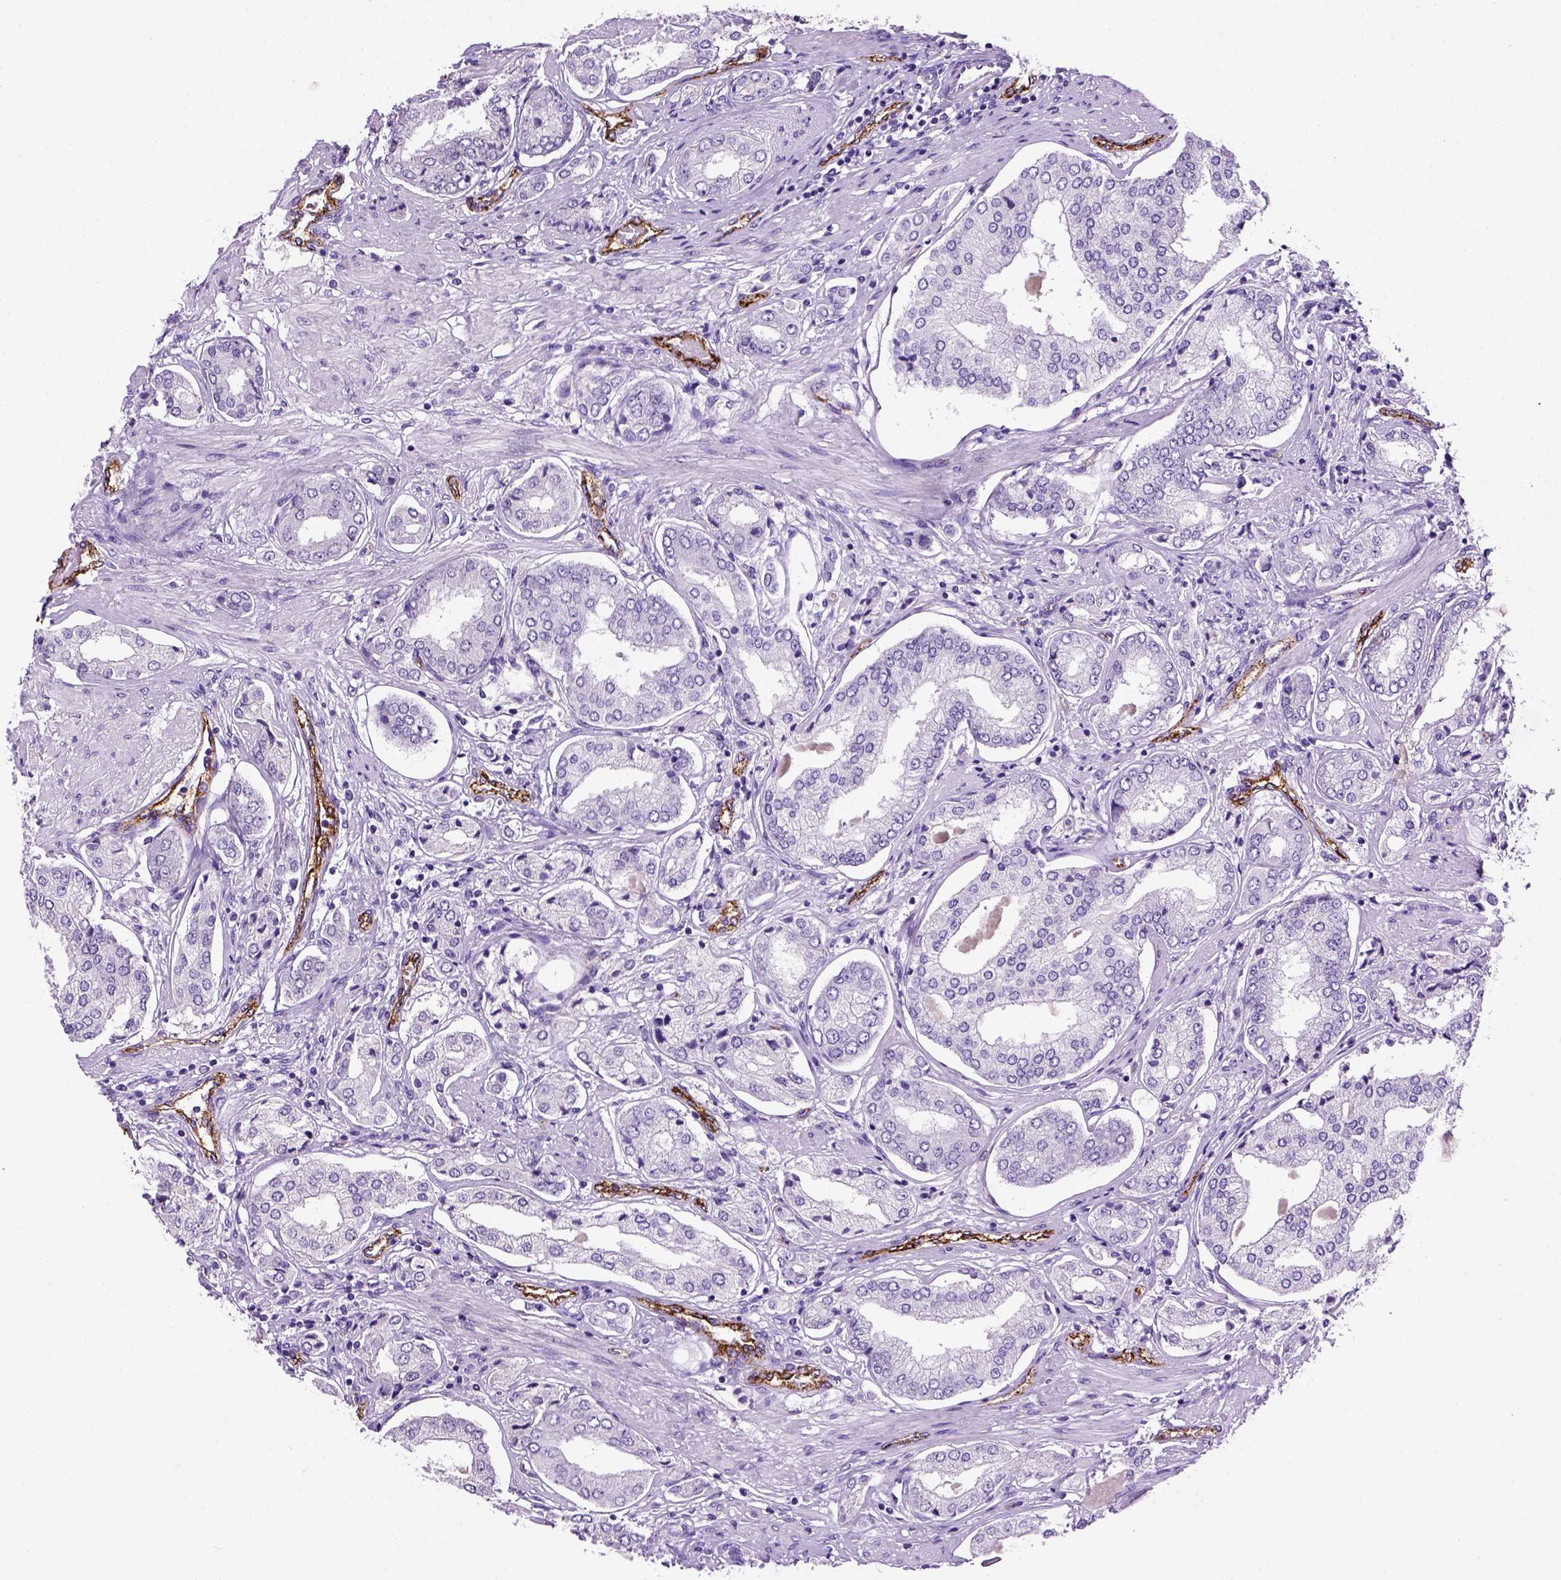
{"staining": {"intensity": "negative", "quantity": "none", "location": "none"}, "tissue": "prostate cancer", "cell_type": "Tumor cells", "image_type": "cancer", "snomed": [{"axis": "morphology", "description": "Adenocarcinoma, NOS"}, {"axis": "topography", "description": "Prostate"}], "caption": "Tumor cells show no significant protein expression in adenocarcinoma (prostate). Brightfield microscopy of immunohistochemistry stained with DAB (brown) and hematoxylin (blue), captured at high magnification.", "gene": "VWF", "patient": {"sex": "male", "age": 63}}